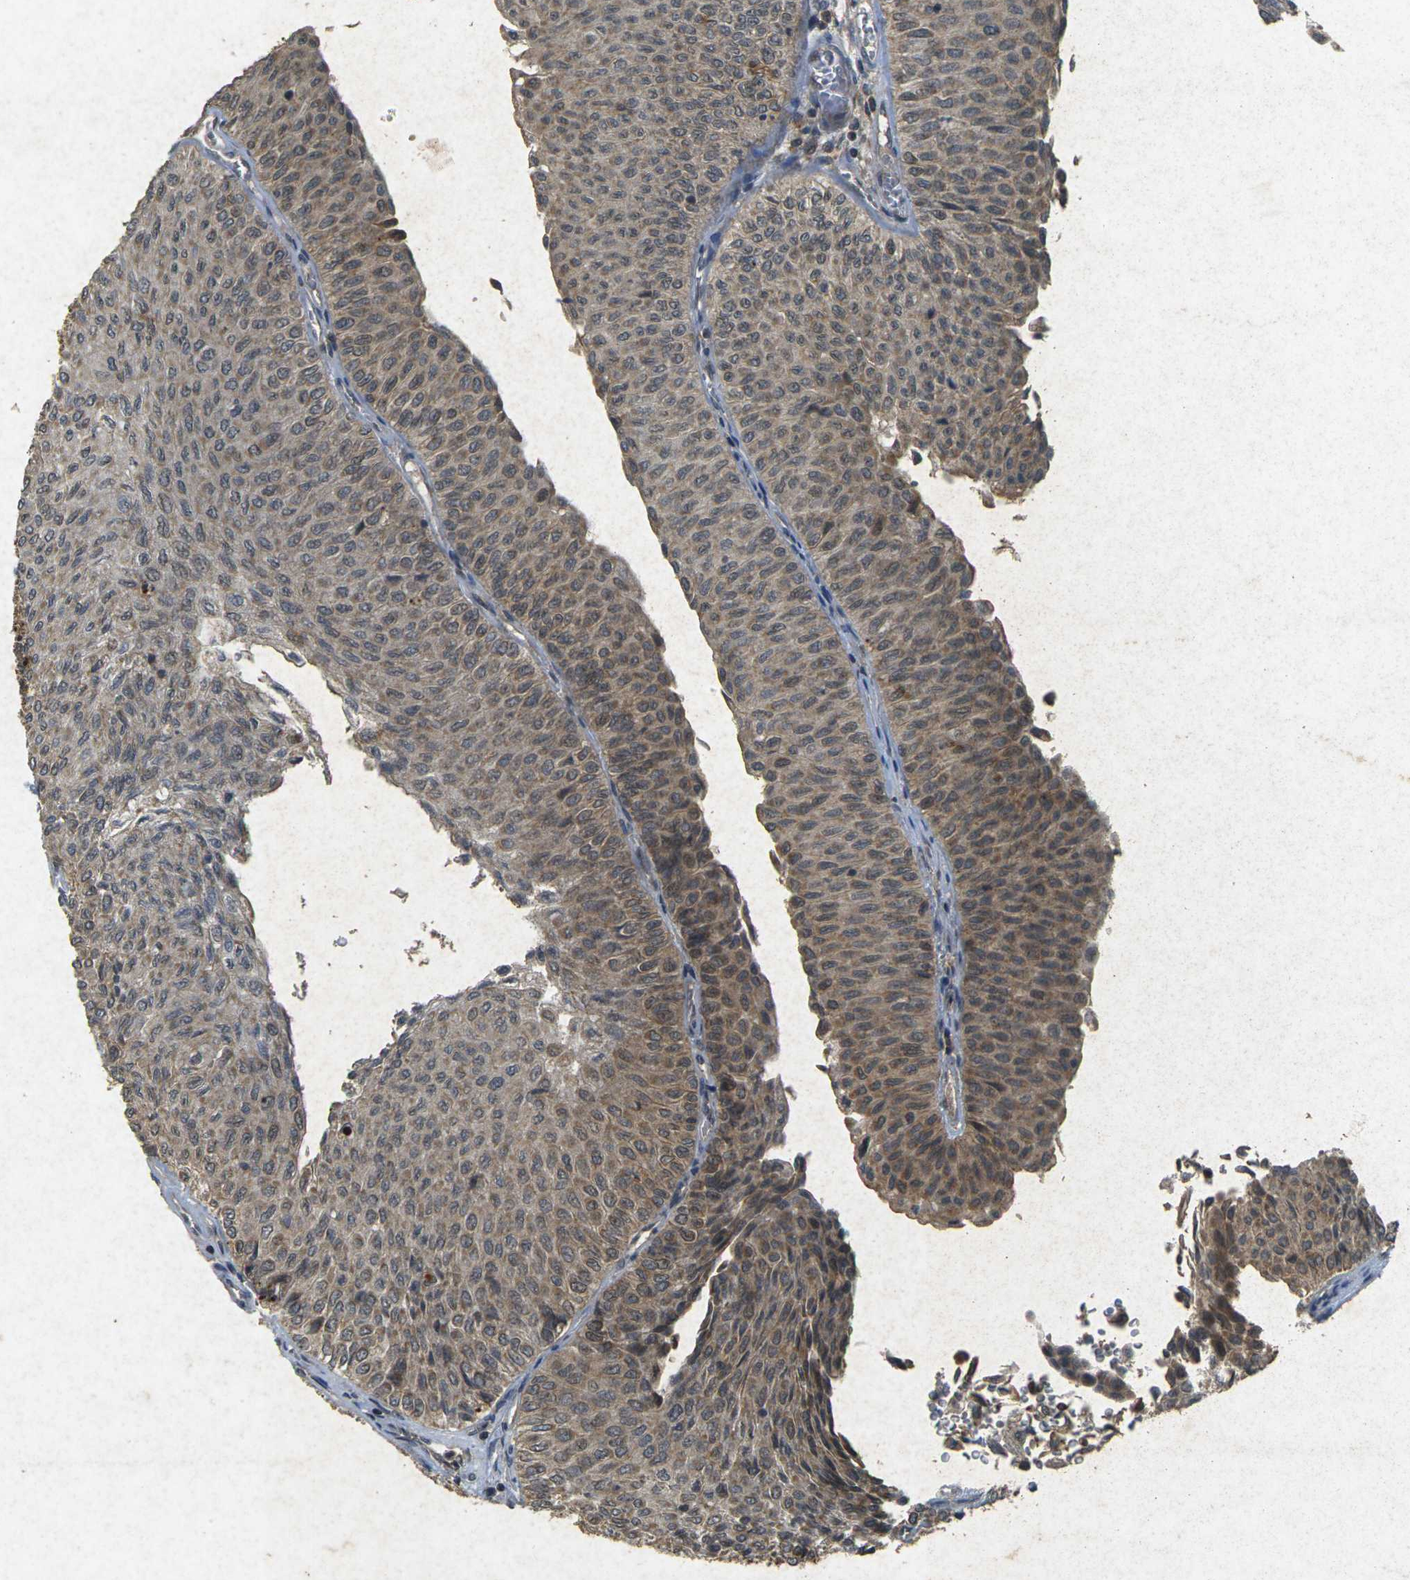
{"staining": {"intensity": "weak", "quantity": ">75%", "location": "cytoplasmic/membranous"}, "tissue": "urothelial cancer", "cell_type": "Tumor cells", "image_type": "cancer", "snomed": [{"axis": "morphology", "description": "Urothelial carcinoma, Low grade"}, {"axis": "topography", "description": "Urinary bladder"}], "caption": "Brown immunohistochemical staining in low-grade urothelial carcinoma exhibits weak cytoplasmic/membranous staining in approximately >75% of tumor cells.", "gene": "ERN1", "patient": {"sex": "male", "age": 78}}